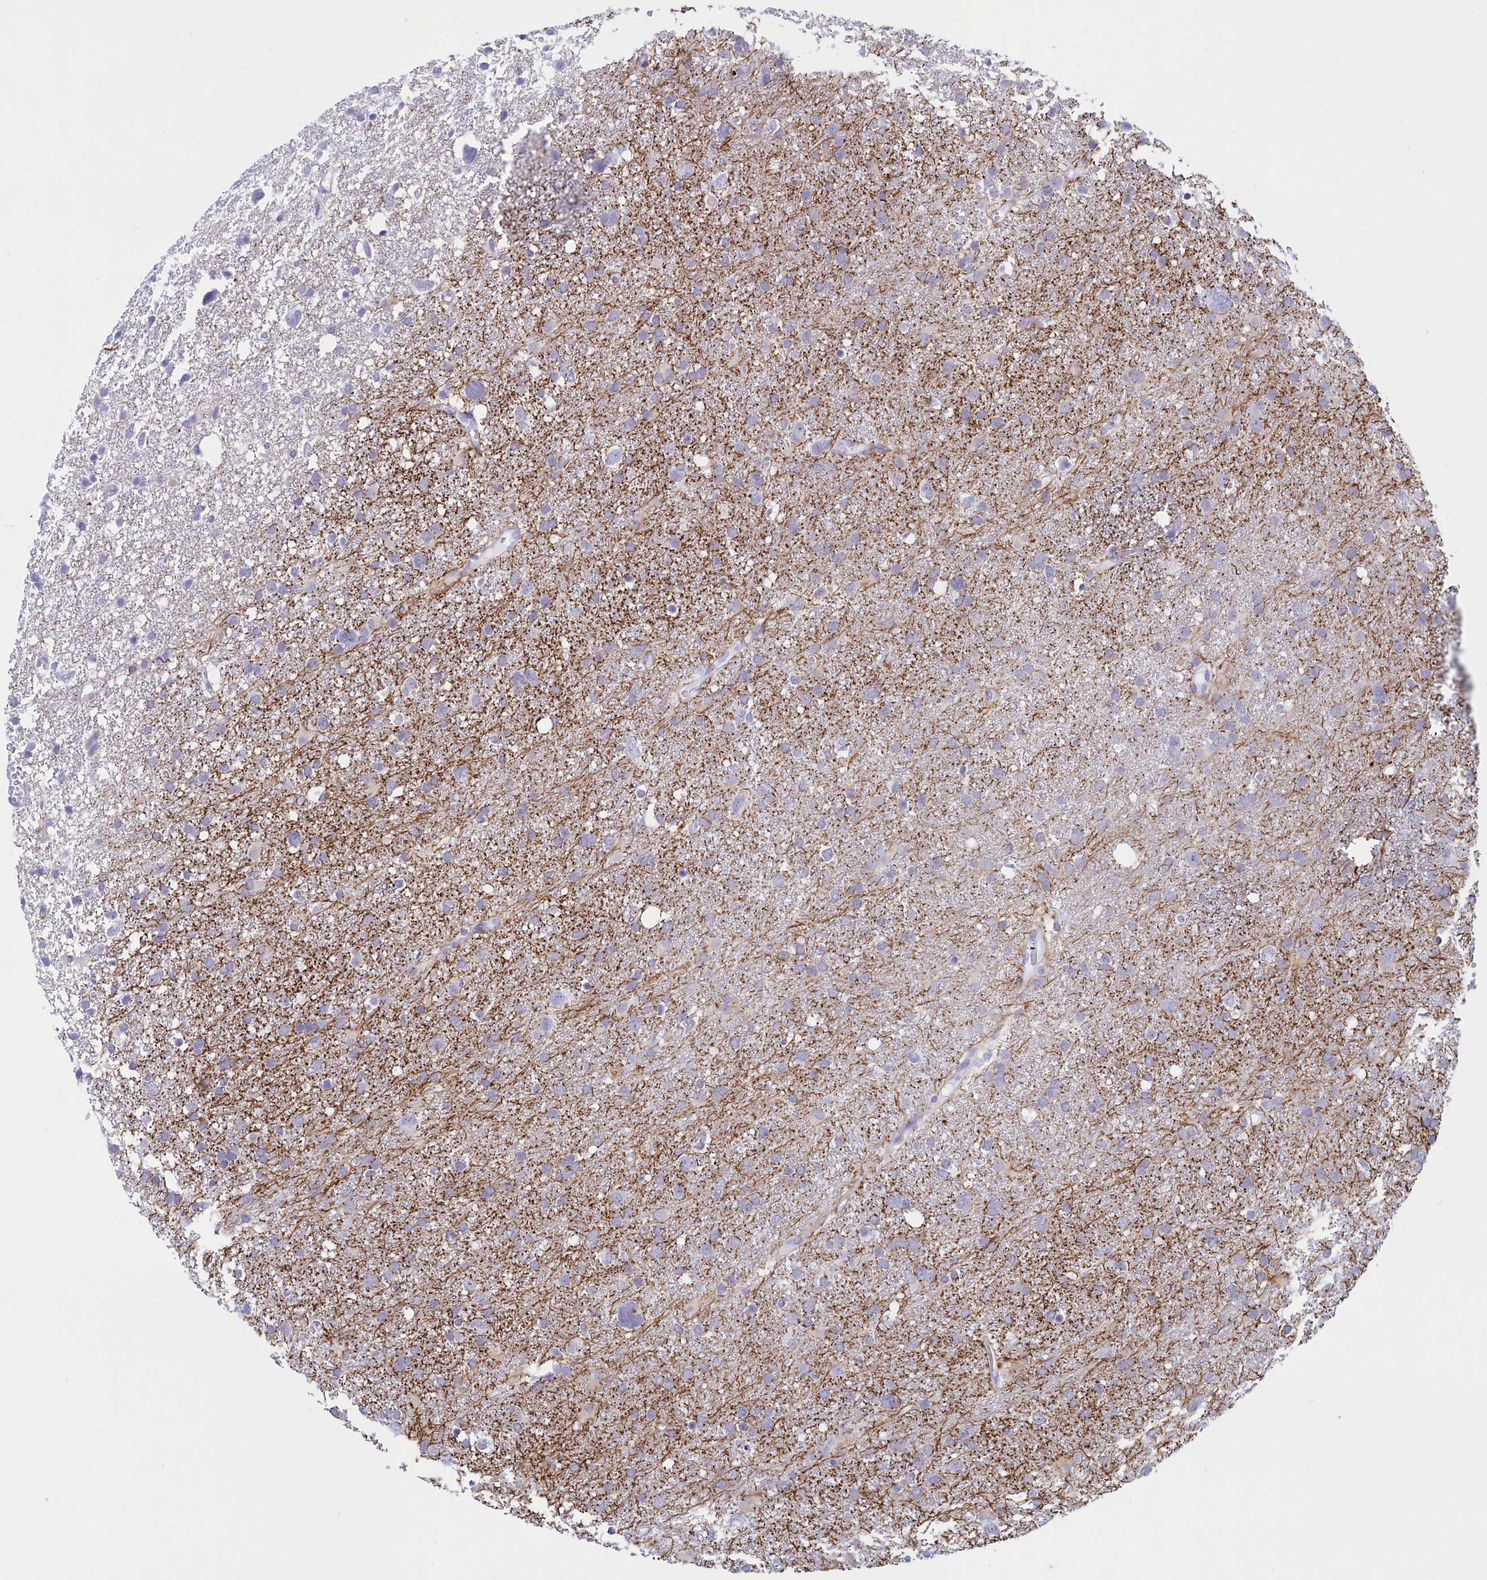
{"staining": {"intensity": "negative", "quantity": "none", "location": "none"}, "tissue": "glioma", "cell_type": "Tumor cells", "image_type": "cancer", "snomed": [{"axis": "morphology", "description": "Glioma, malignant, High grade"}, {"axis": "topography", "description": "Brain"}], "caption": "The immunohistochemistry (IHC) photomicrograph has no significant expression in tumor cells of glioma tissue.", "gene": "SNX20", "patient": {"sex": "male", "age": 61}}